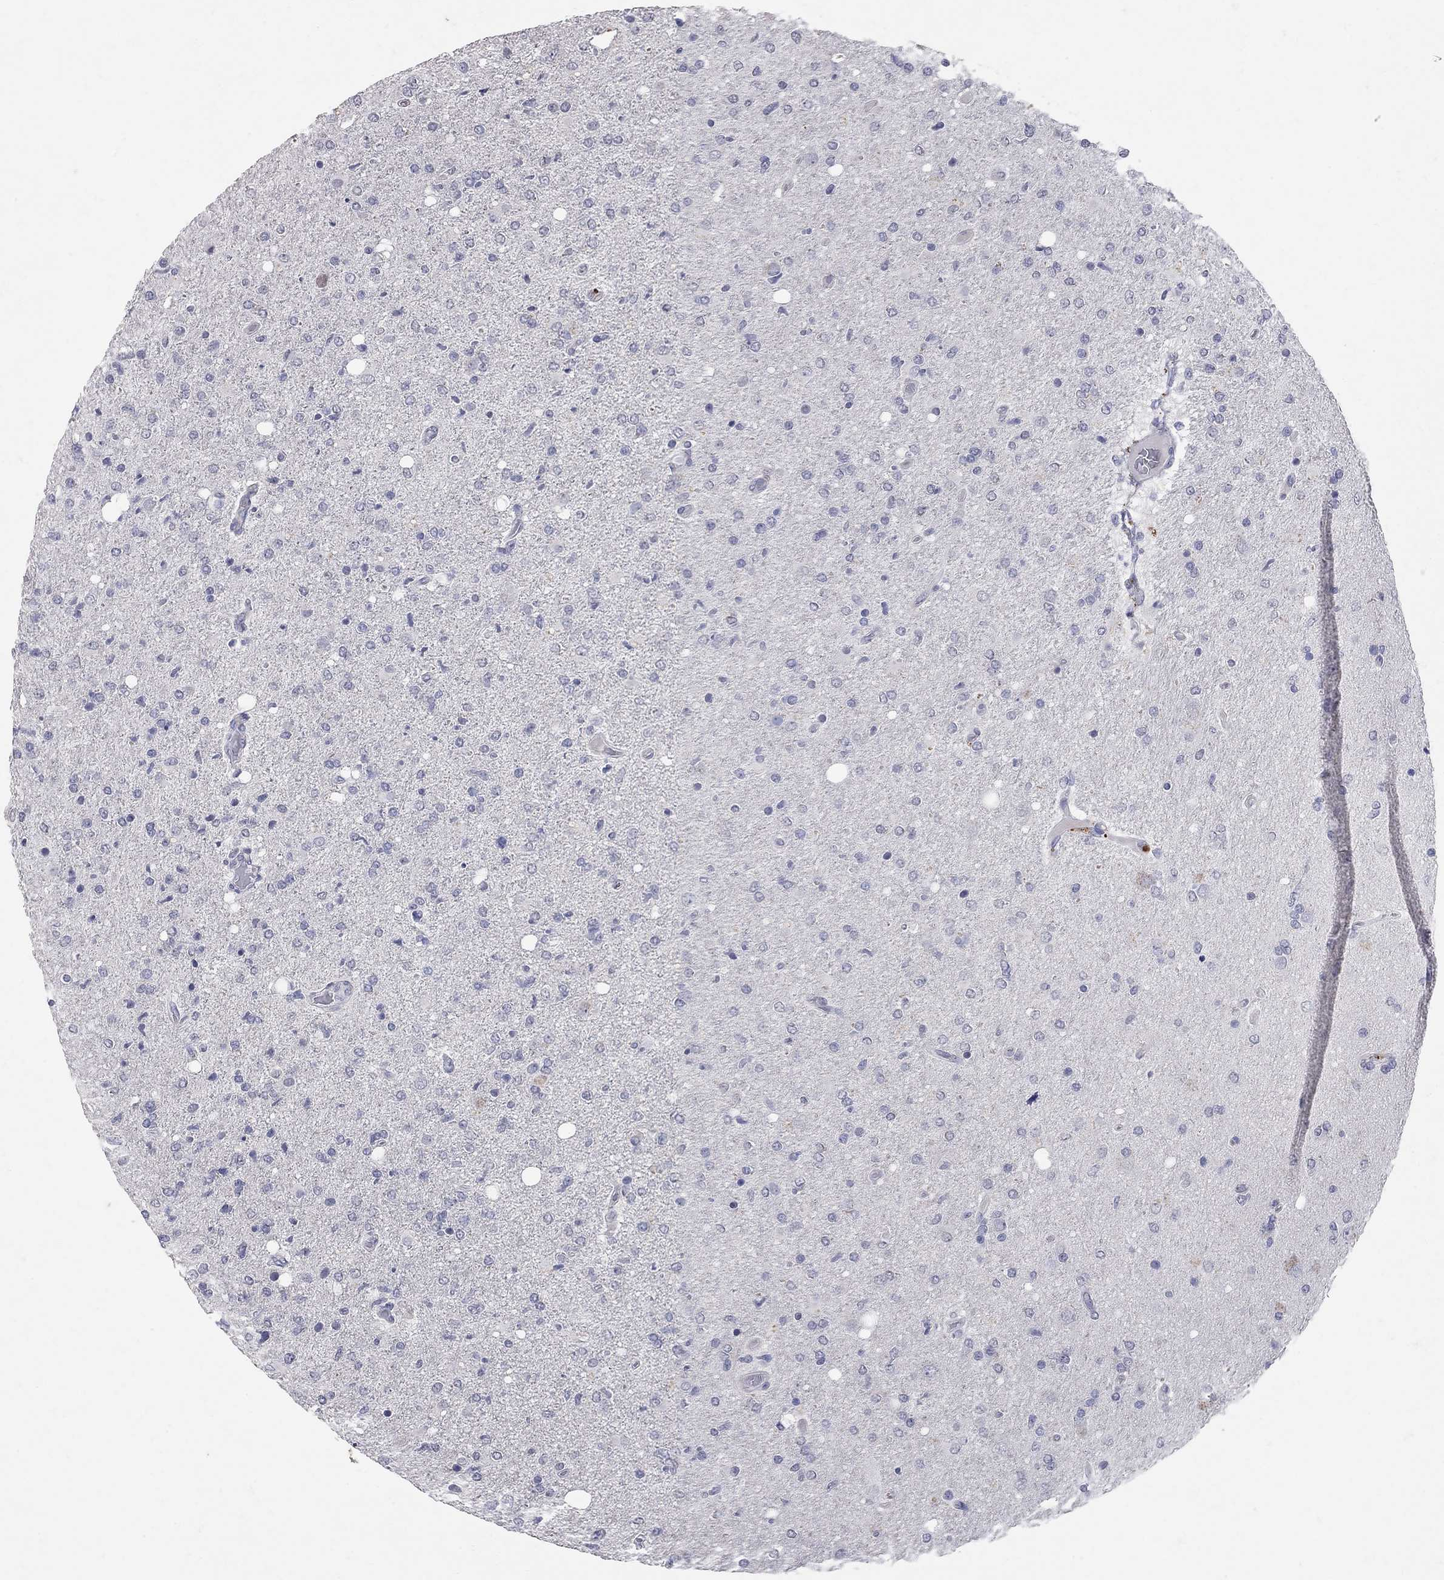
{"staining": {"intensity": "negative", "quantity": "none", "location": "none"}, "tissue": "glioma", "cell_type": "Tumor cells", "image_type": "cancer", "snomed": [{"axis": "morphology", "description": "Glioma, malignant, High grade"}, {"axis": "topography", "description": "Cerebral cortex"}], "caption": "This is a micrograph of immunohistochemistry (IHC) staining of malignant high-grade glioma, which shows no staining in tumor cells.", "gene": "NOS2", "patient": {"sex": "male", "age": 70}}